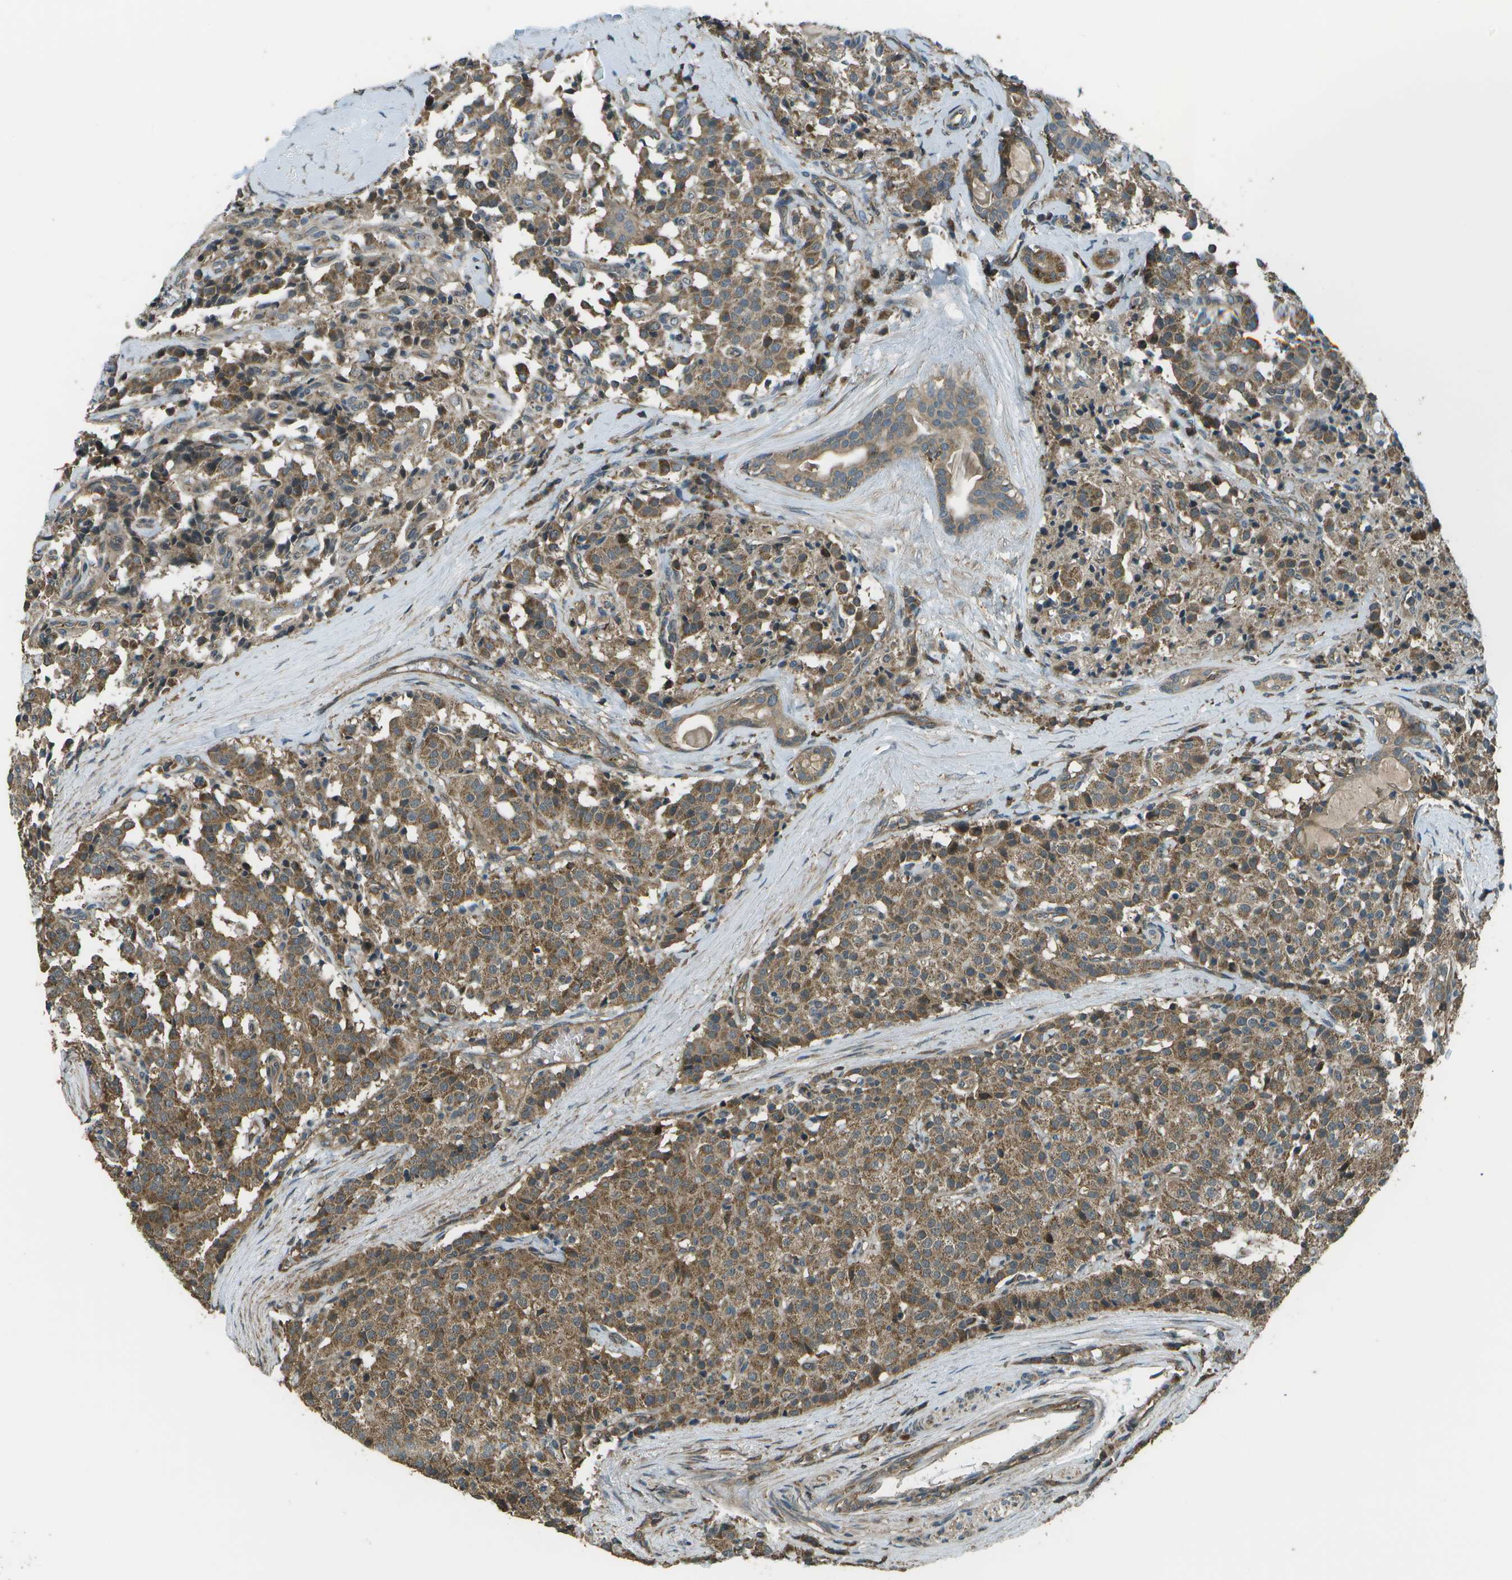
{"staining": {"intensity": "moderate", "quantity": ">75%", "location": "cytoplasmic/membranous"}, "tissue": "carcinoid", "cell_type": "Tumor cells", "image_type": "cancer", "snomed": [{"axis": "morphology", "description": "Carcinoid, malignant, NOS"}, {"axis": "topography", "description": "Lung"}], "caption": "Moderate cytoplasmic/membranous positivity is present in about >75% of tumor cells in carcinoid.", "gene": "PLPBP", "patient": {"sex": "male", "age": 30}}